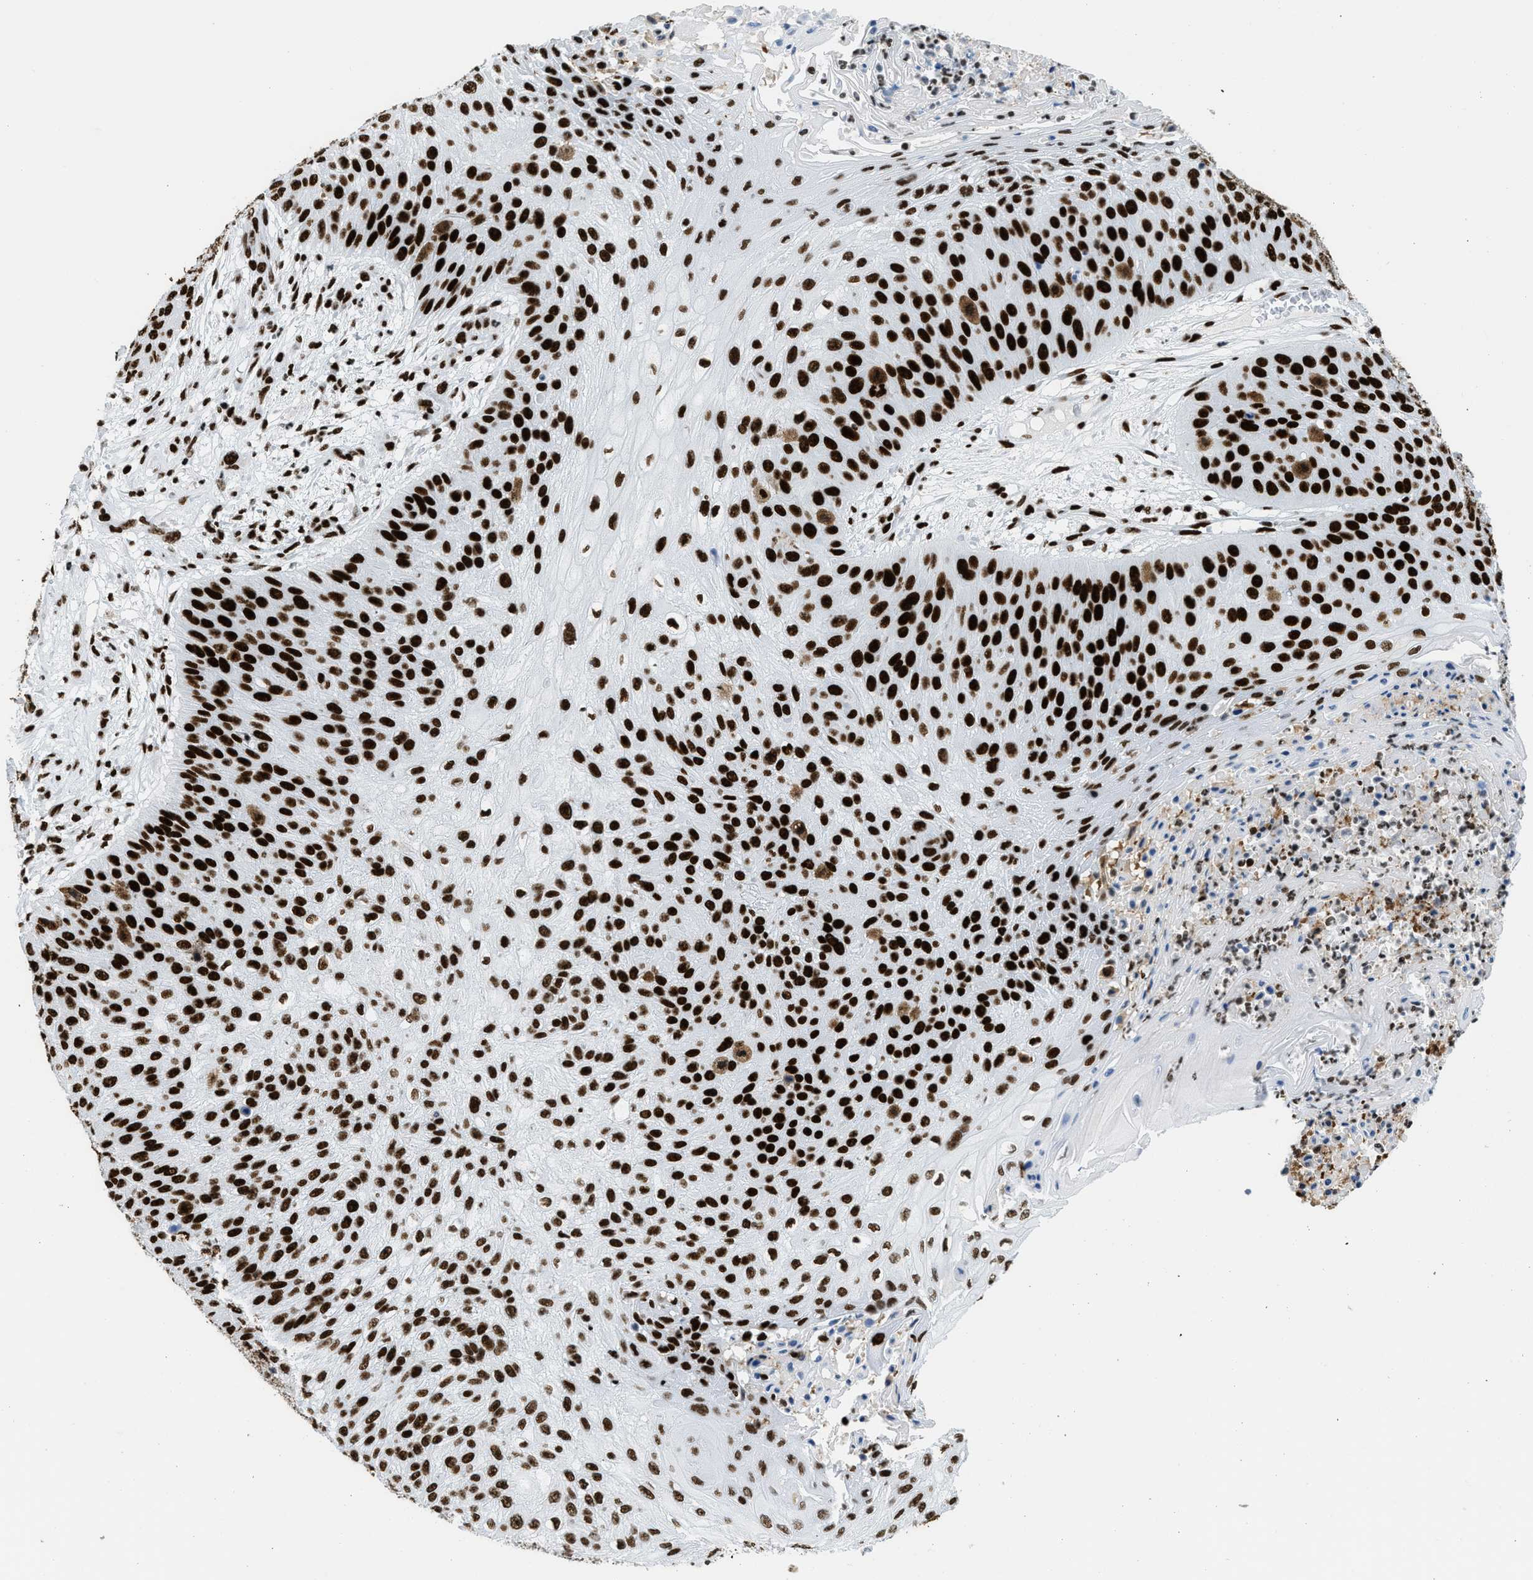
{"staining": {"intensity": "strong", "quantity": ">75%", "location": "nuclear"}, "tissue": "skin cancer", "cell_type": "Tumor cells", "image_type": "cancer", "snomed": [{"axis": "morphology", "description": "Squamous cell carcinoma, NOS"}, {"axis": "topography", "description": "Skin"}], "caption": "A photomicrograph of human skin squamous cell carcinoma stained for a protein demonstrates strong nuclear brown staining in tumor cells.", "gene": "PIF1", "patient": {"sex": "female", "age": 80}}